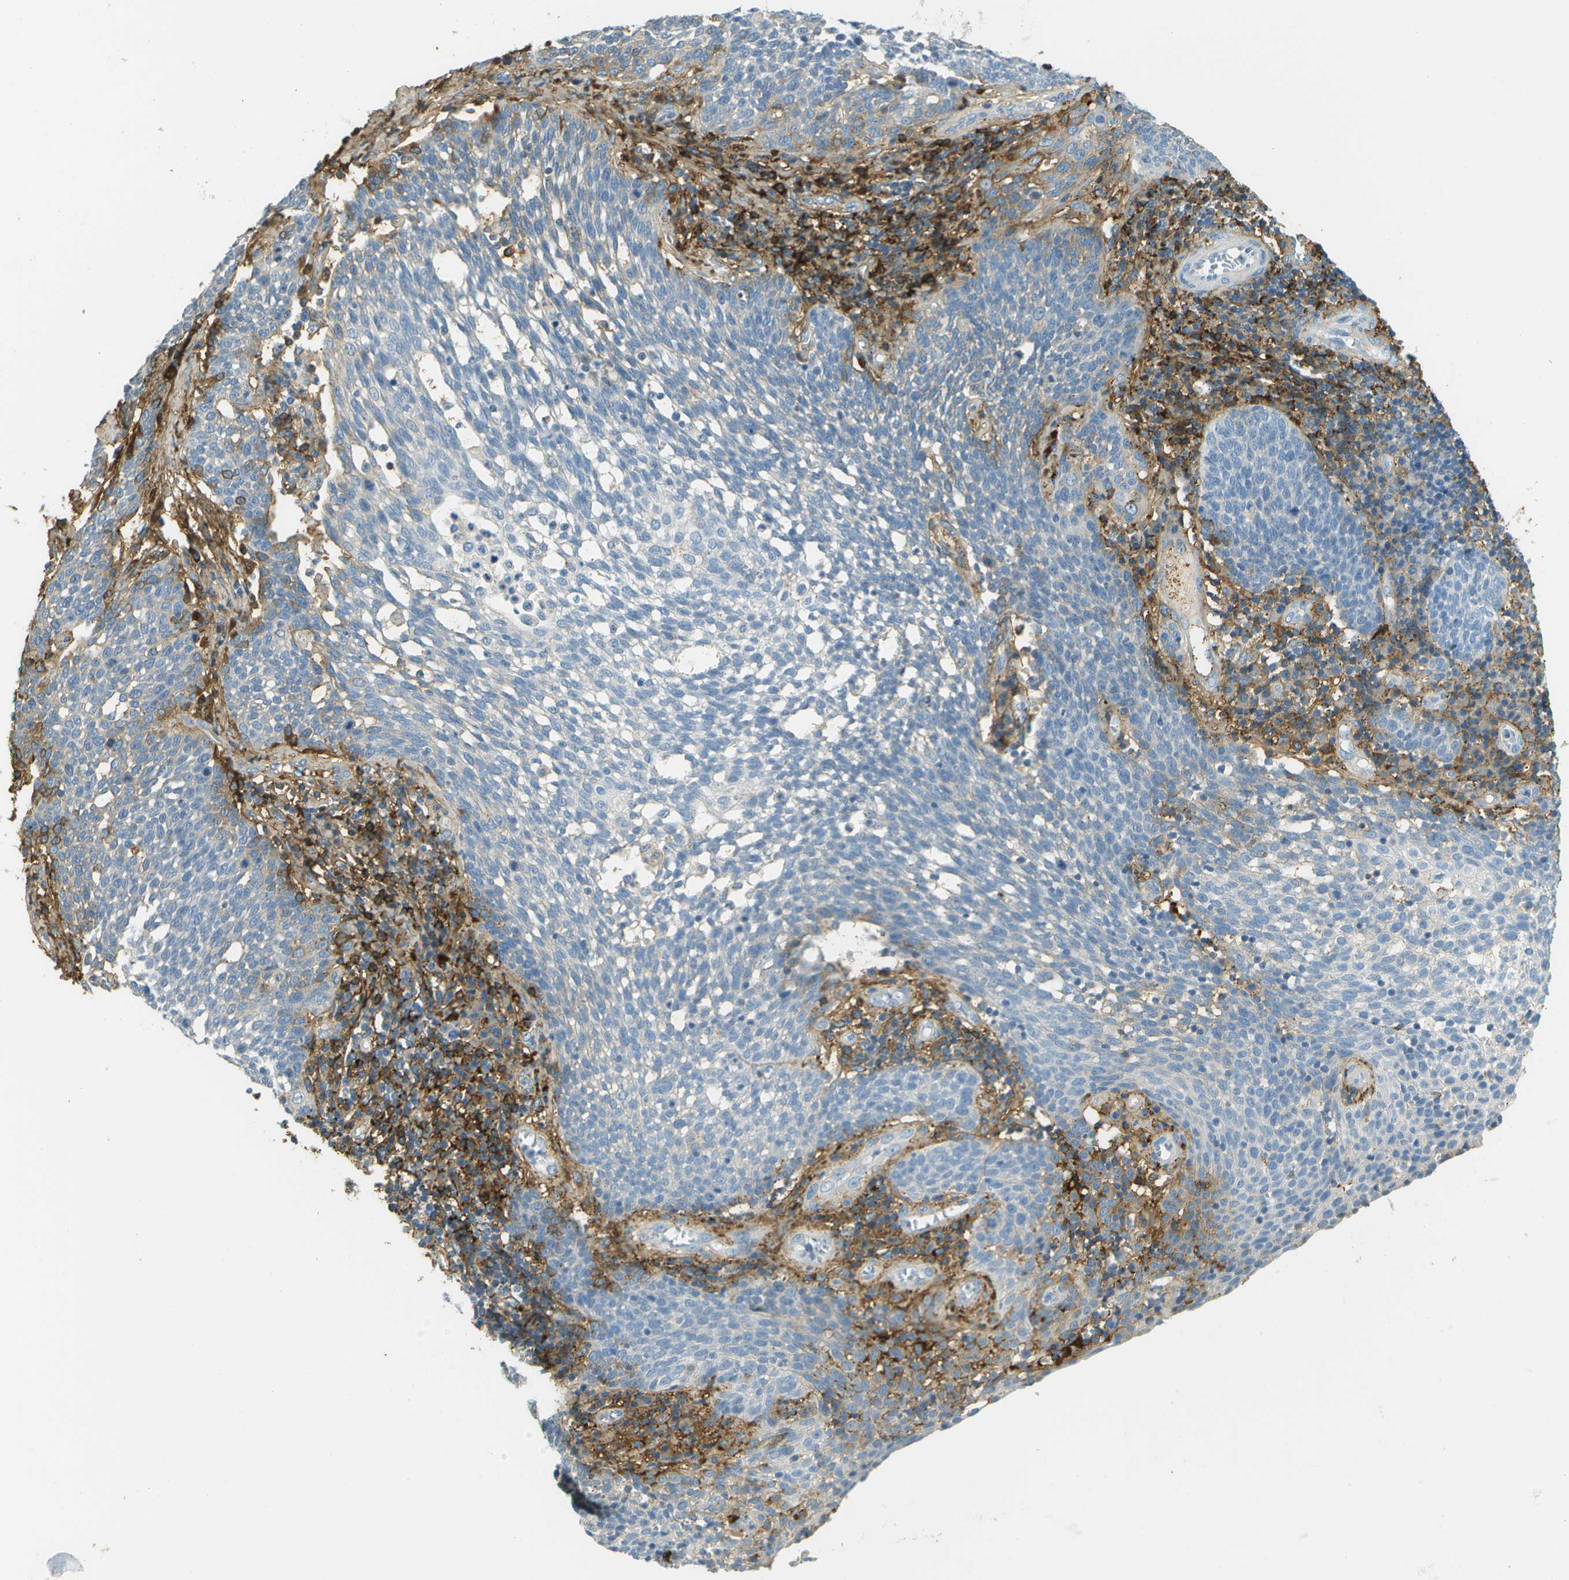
{"staining": {"intensity": "negative", "quantity": "none", "location": "none"}, "tissue": "cervical cancer", "cell_type": "Tumor cells", "image_type": "cancer", "snomed": [{"axis": "morphology", "description": "Squamous cell carcinoma, NOS"}, {"axis": "topography", "description": "Cervix"}], "caption": "Immunohistochemistry (IHC) of human squamous cell carcinoma (cervical) displays no staining in tumor cells.", "gene": "DCN", "patient": {"sex": "female", "age": 34}}